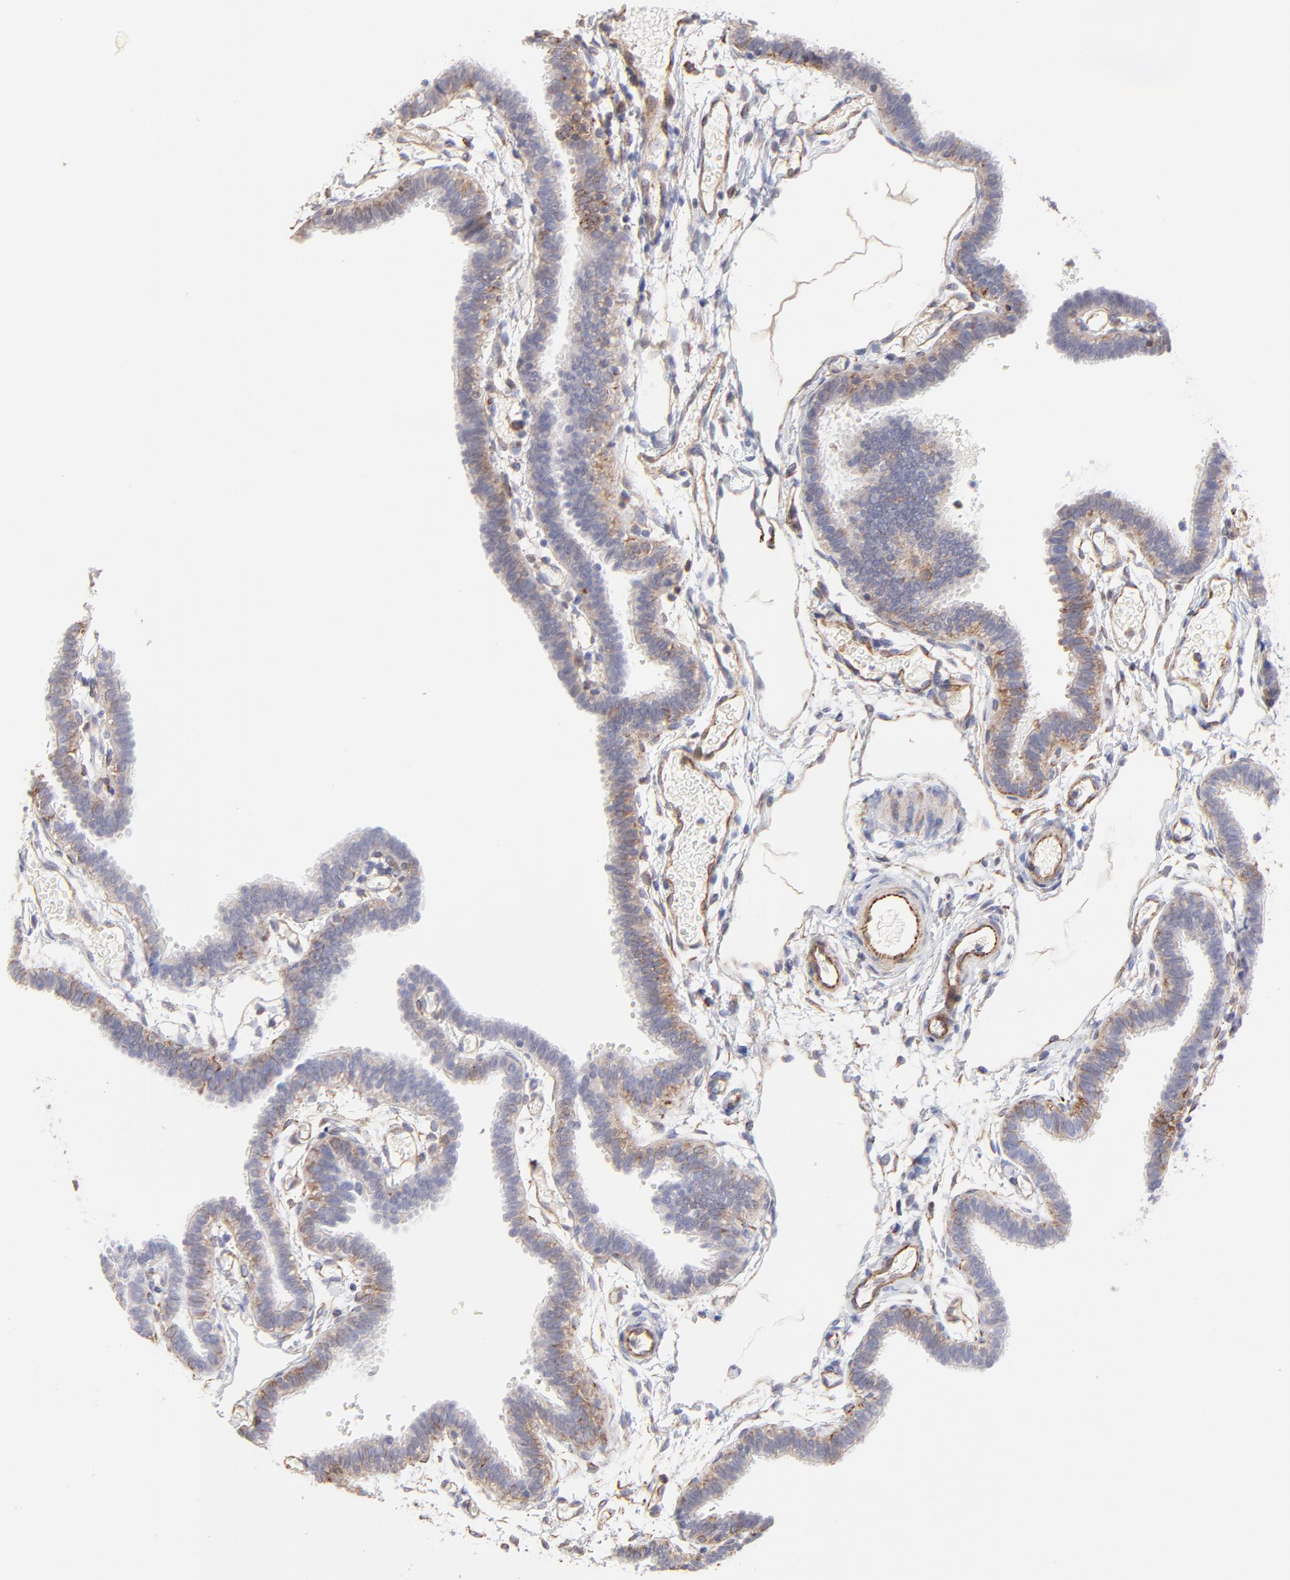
{"staining": {"intensity": "moderate", "quantity": "25%-75%", "location": "cytoplasmic/membranous"}, "tissue": "fallopian tube", "cell_type": "Glandular cells", "image_type": "normal", "snomed": [{"axis": "morphology", "description": "Normal tissue, NOS"}, {"axis": "topography", "description": "Fallopian tube"}], "caption": "Protein positivity by immunohistochemistry (IHC) exhibits moderate cytoplasmic/membranous staining in approximately 25%-75% of glandular cells in normal fallopian tube. Nuclei are stained in blue.", "gene": "COX8C", "patient": {"sex": "female", "age": 29}}